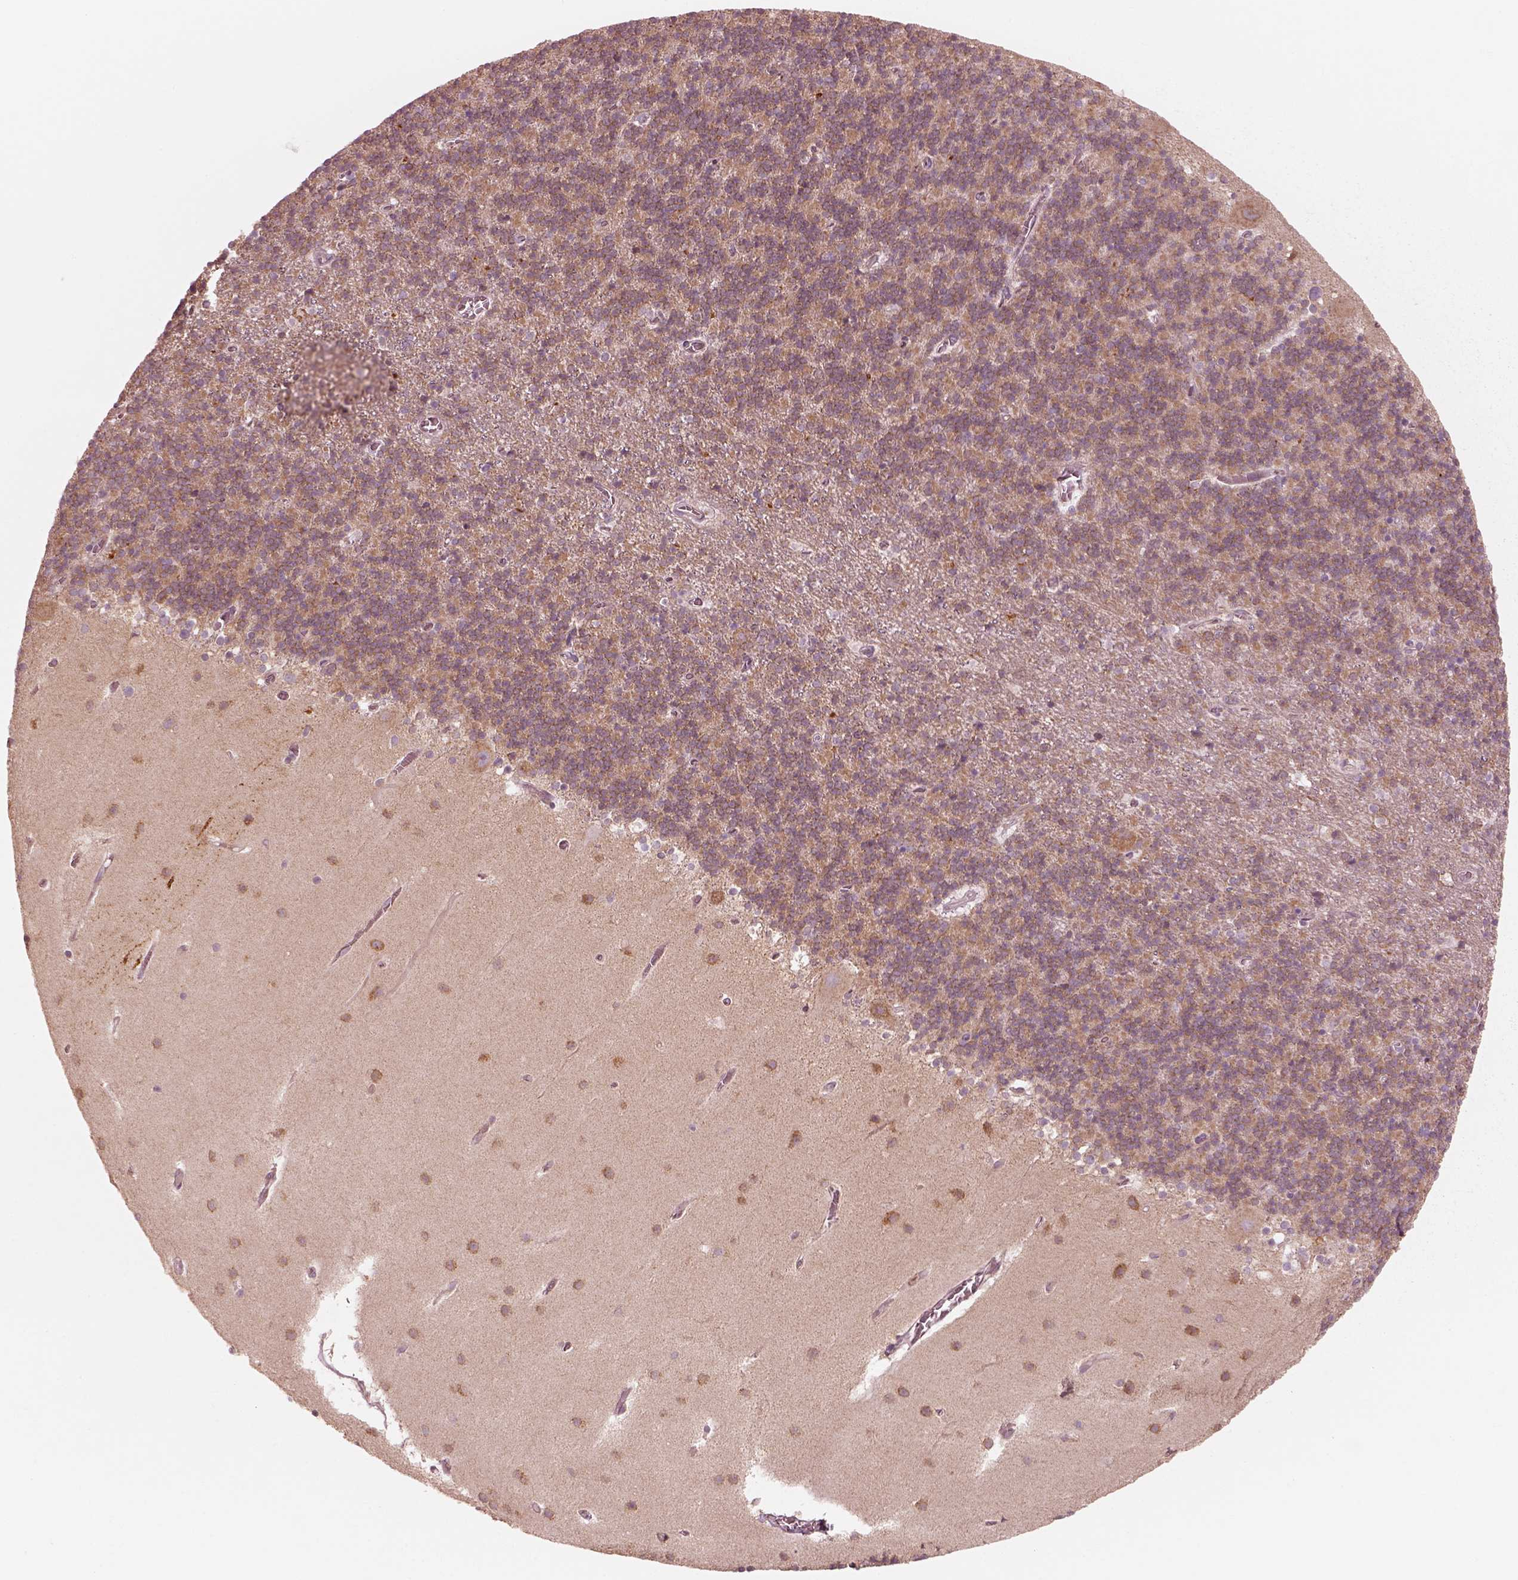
{"staining": {"intensity": "moderate", "quantity": ">75%", "location": "cytoplasmic/membranous"}, "tissue": "cerebellum", "cell_type": "Cells in granular layer", "image_type": "normal", "snomed": [{"axis": "morphology", "description": "Normal tissue, NOS"}, {"axis": "topography", "description": "Cerebellum"}], "caption": "Cerebellum stained with immunohistochemistry shows moderate cytoplasmic/membranous expression in about >75% of cells in granular layer.", "gene": "CNOT2", "patient": {"sex": "male", "age": 70}}